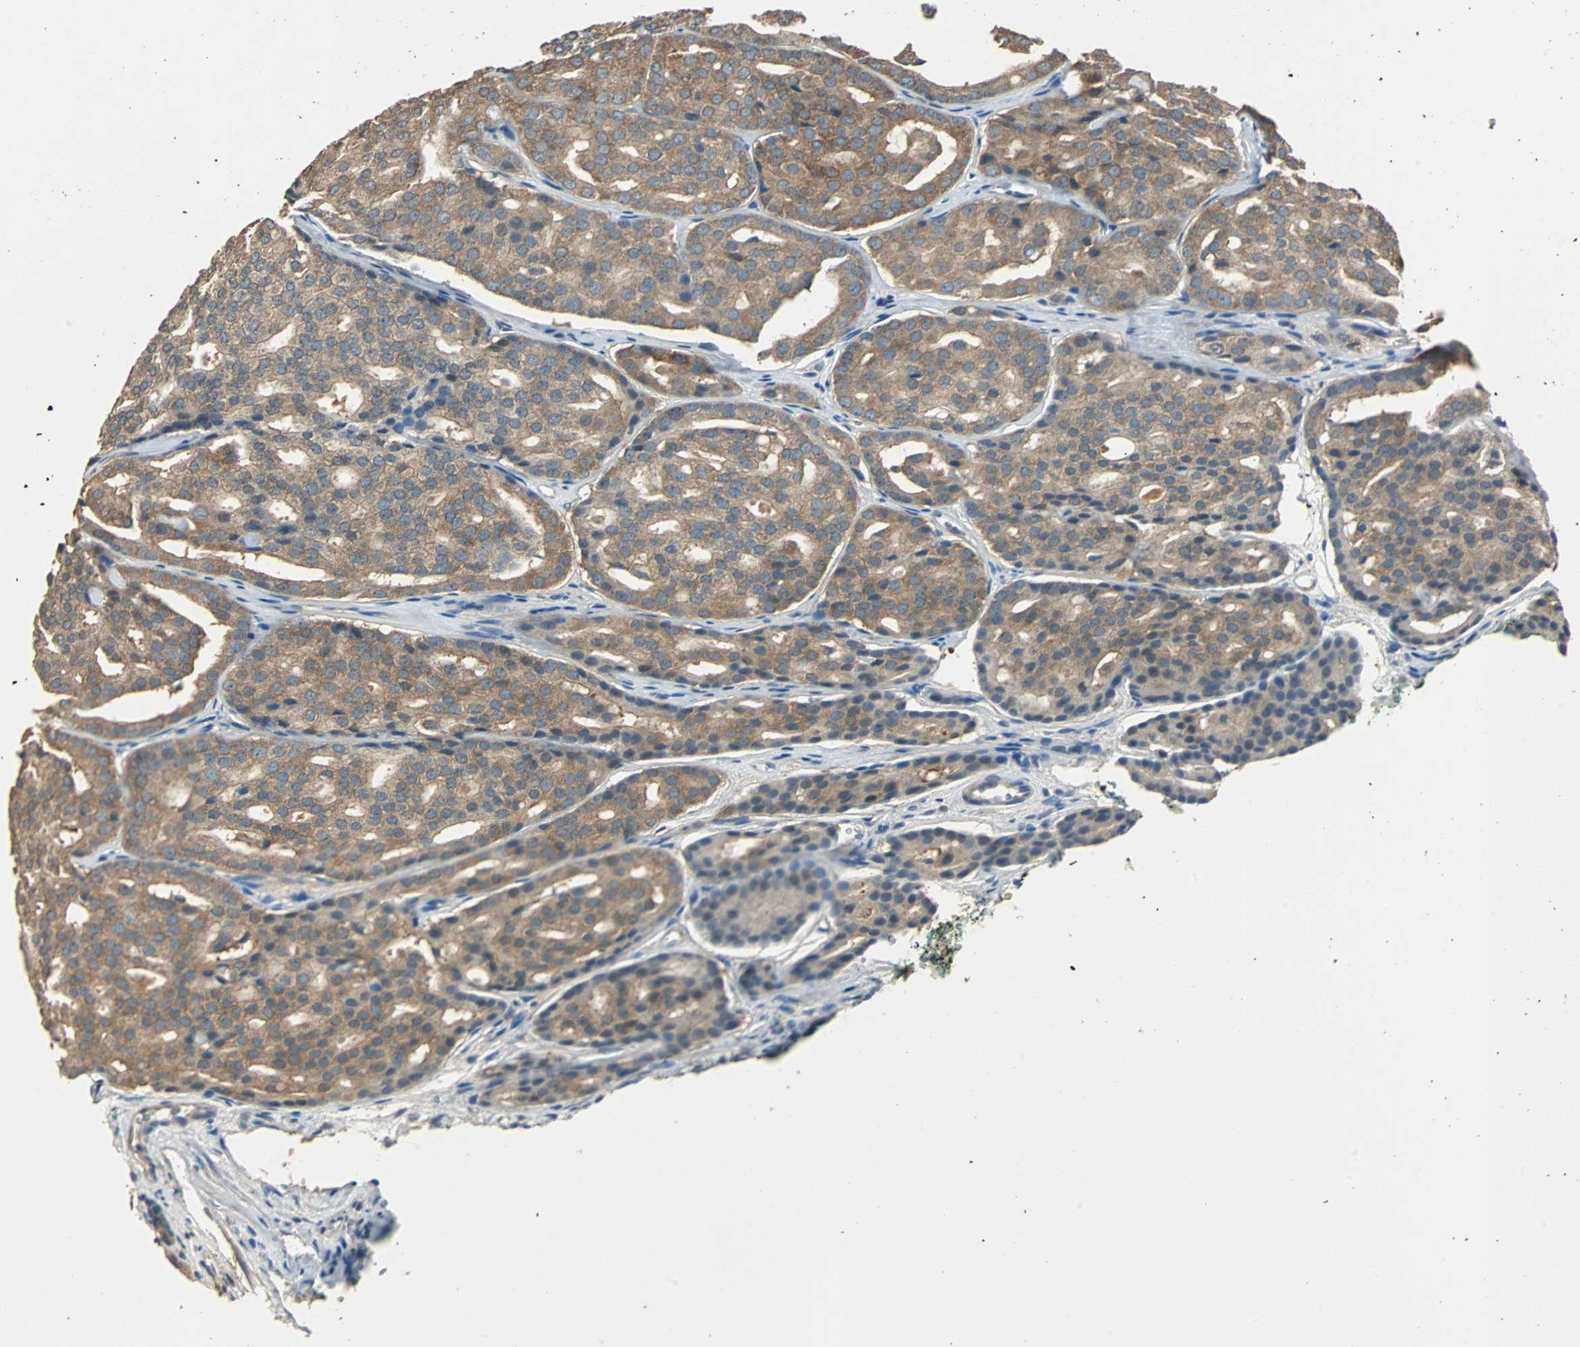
{"staining": {"intensity": "moderate", "quantity": ">75%", "location": "cytoplasmic/membranous"}, "tissue": "prostate cancer", "cell_type": "Tumor cells", "image_type": "cancer", "snomed": [{"axis": "morphology", "description": "Adenocarcinoma, High grade"}, {"axis": "topography", "description": "Prostate"}], "caption": "An immunohistochemistry (IHC) photomicrograph of tumor tissue is shown. Protein staining in brown labels moderate cytoplasmic/membranous positivity in prostate high-grade adenocarcinoma within tumor cells.", "gene": "ABHD2", "patient": {"sex": "male", "age": 64}}